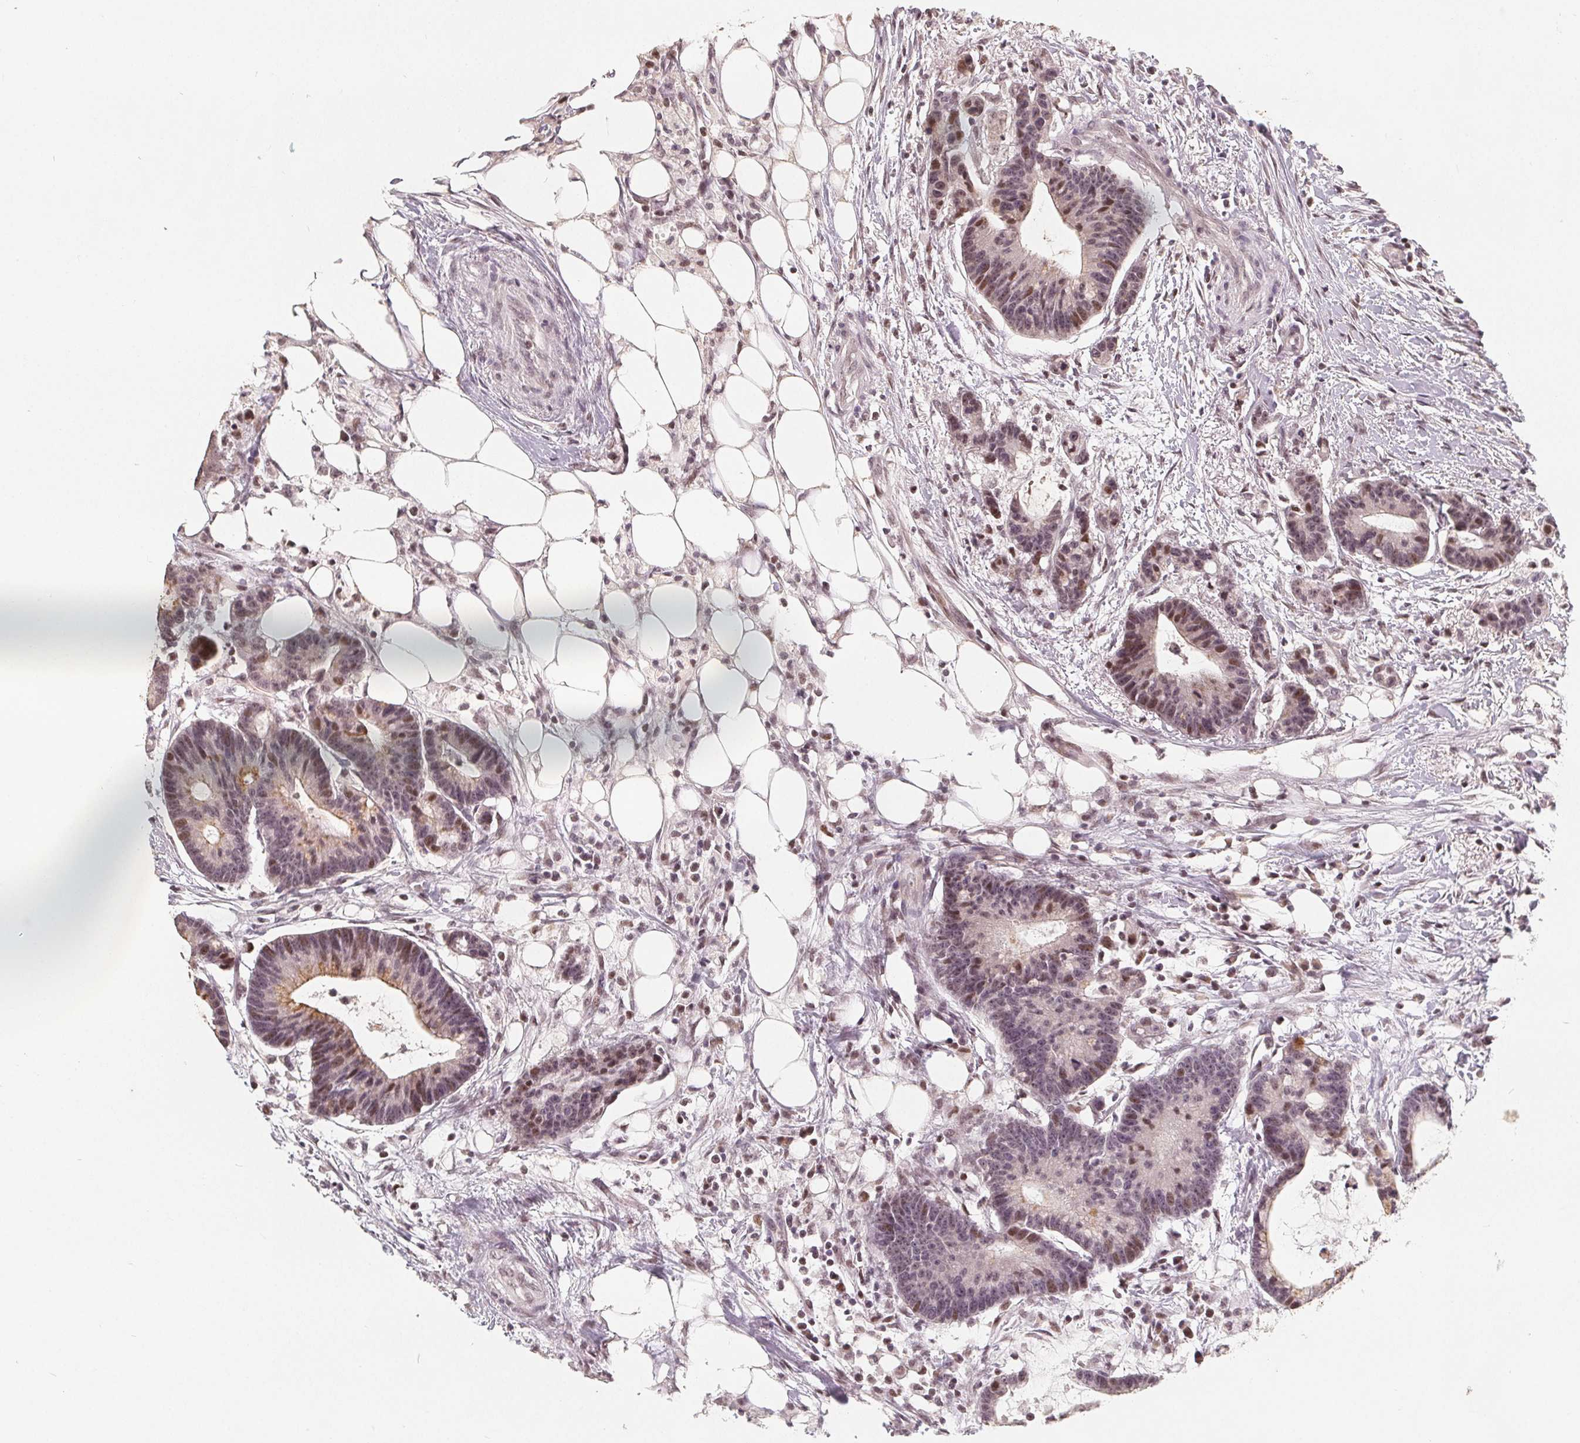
{"staining": {"intensity": "moderate", "quantity": "25%-75%", "location": "cytoplasmic/membranous,nuclear"}, "tissue": "colorectal cancer", "cell_type": "Tumor cells", "image_type": "cancer", "snomed": [{"axis": "morphology", "description": "Adenocarcinoma, NOS"}, {"axis": "topography", "description": "Colon"}], "caption": "Human colorectal cancer (adenocarcinoma) stained for a protein (brown) displays moderate cytoplasmic/membranous and nuclear positive staining in approximately 25%-75% of tumor cells.", "gene": "CCDC138", "patient": {"sex": "female", "age": 78}}